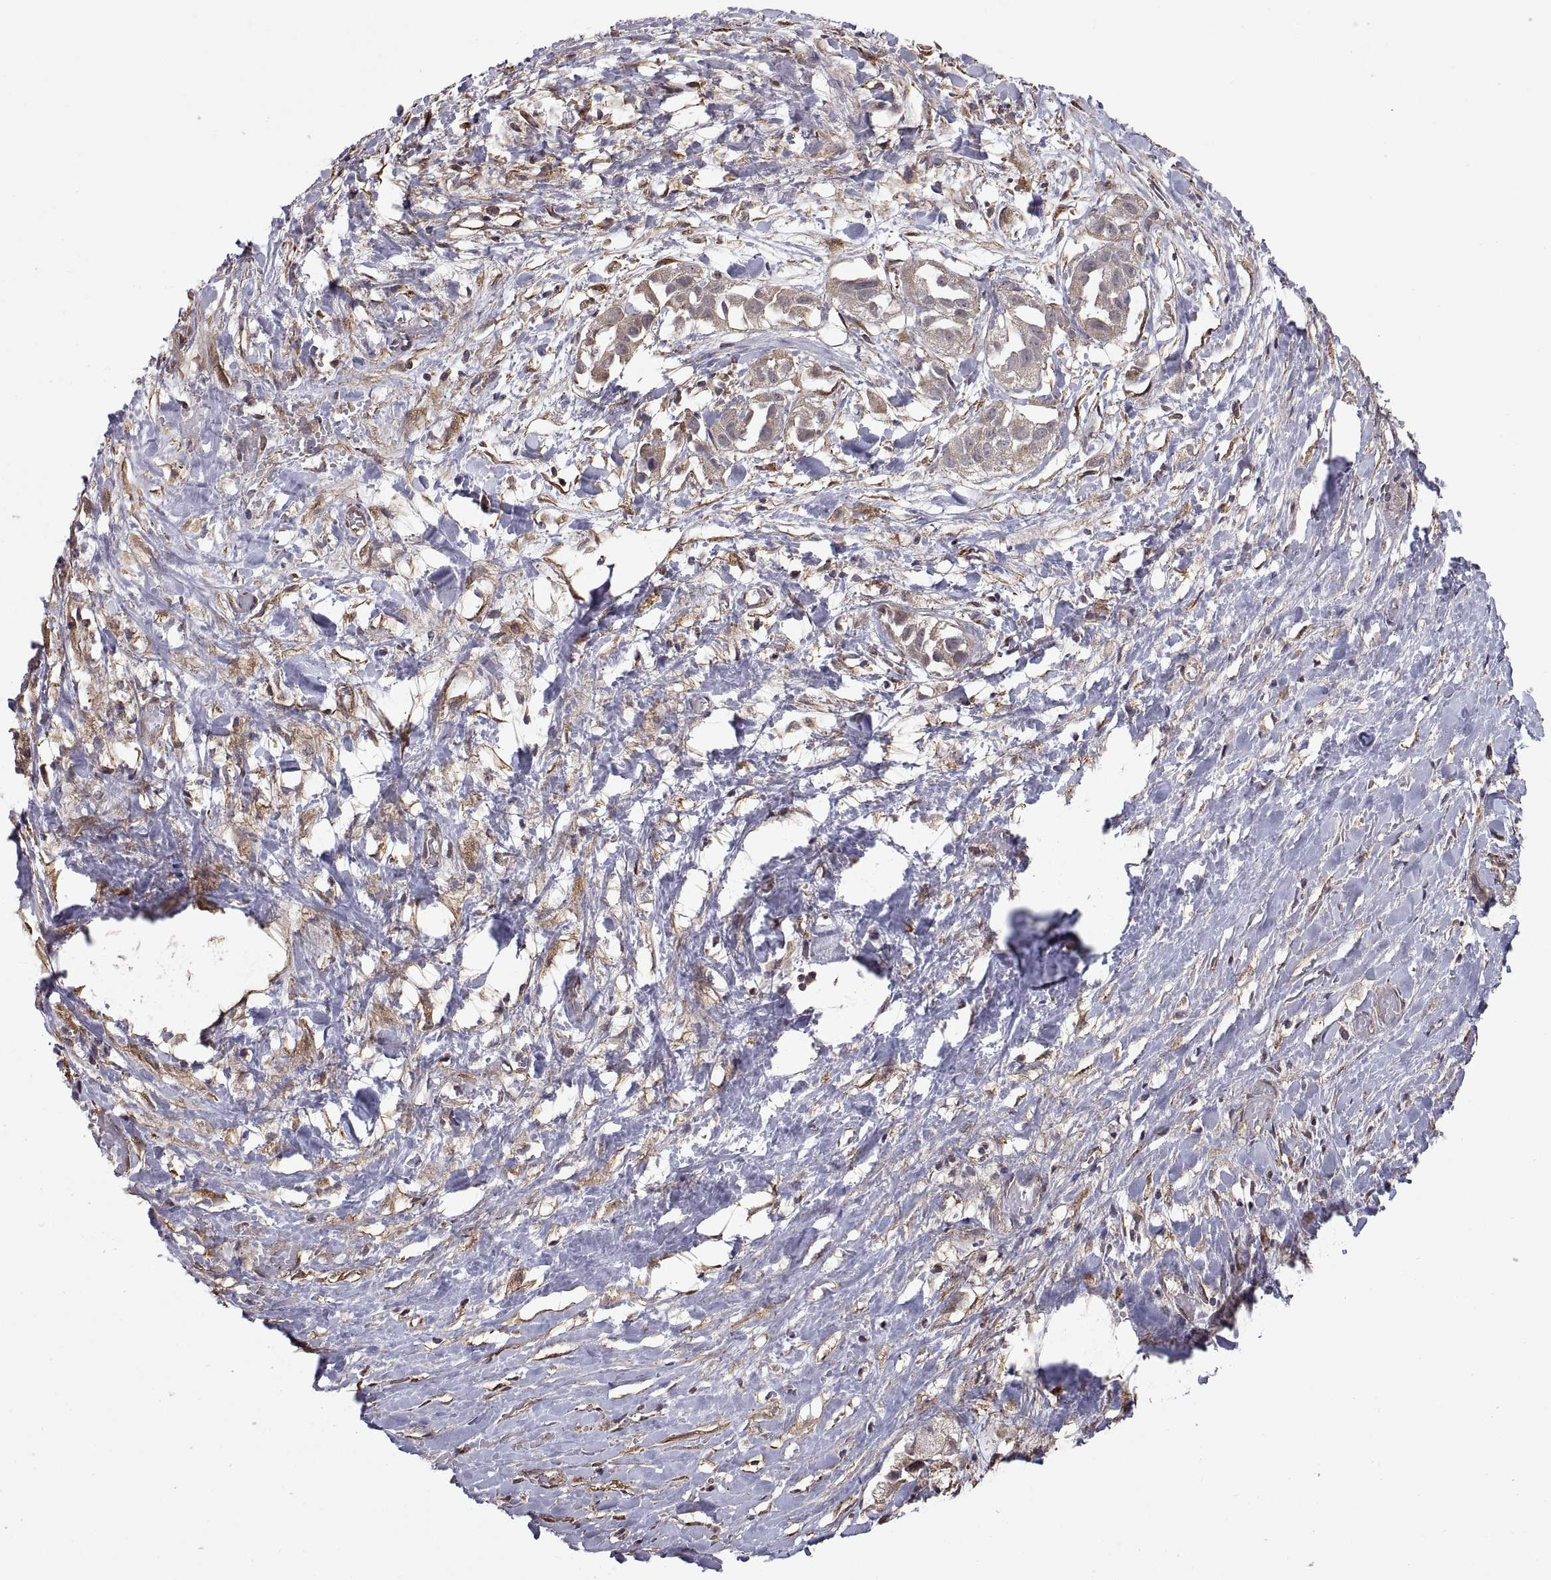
{"staining": {"intensity": "weak", "quantity": ">75%", "location": "cytoplasmic/membranous"}, "tissue": "liver cancer", "cell_type": "Tumor cells", "image_type": "cancer", "snomed": [{"axis": "morphology", "description": "Cholangiocarcinoma"}, {"axis": "topography", "description": "Liver"}], "caption": "Liver cholangiocarcinoma tissue reveals weak cytoplasmic/membranous staining in approximately >75% of tumor cells Using DAB (brown) and hematoxylin (blue) stains, captured at high magnification using brightfield microscopy.", "gene": "ARRB1", "patient": {"sex": "female", "age": 52}}